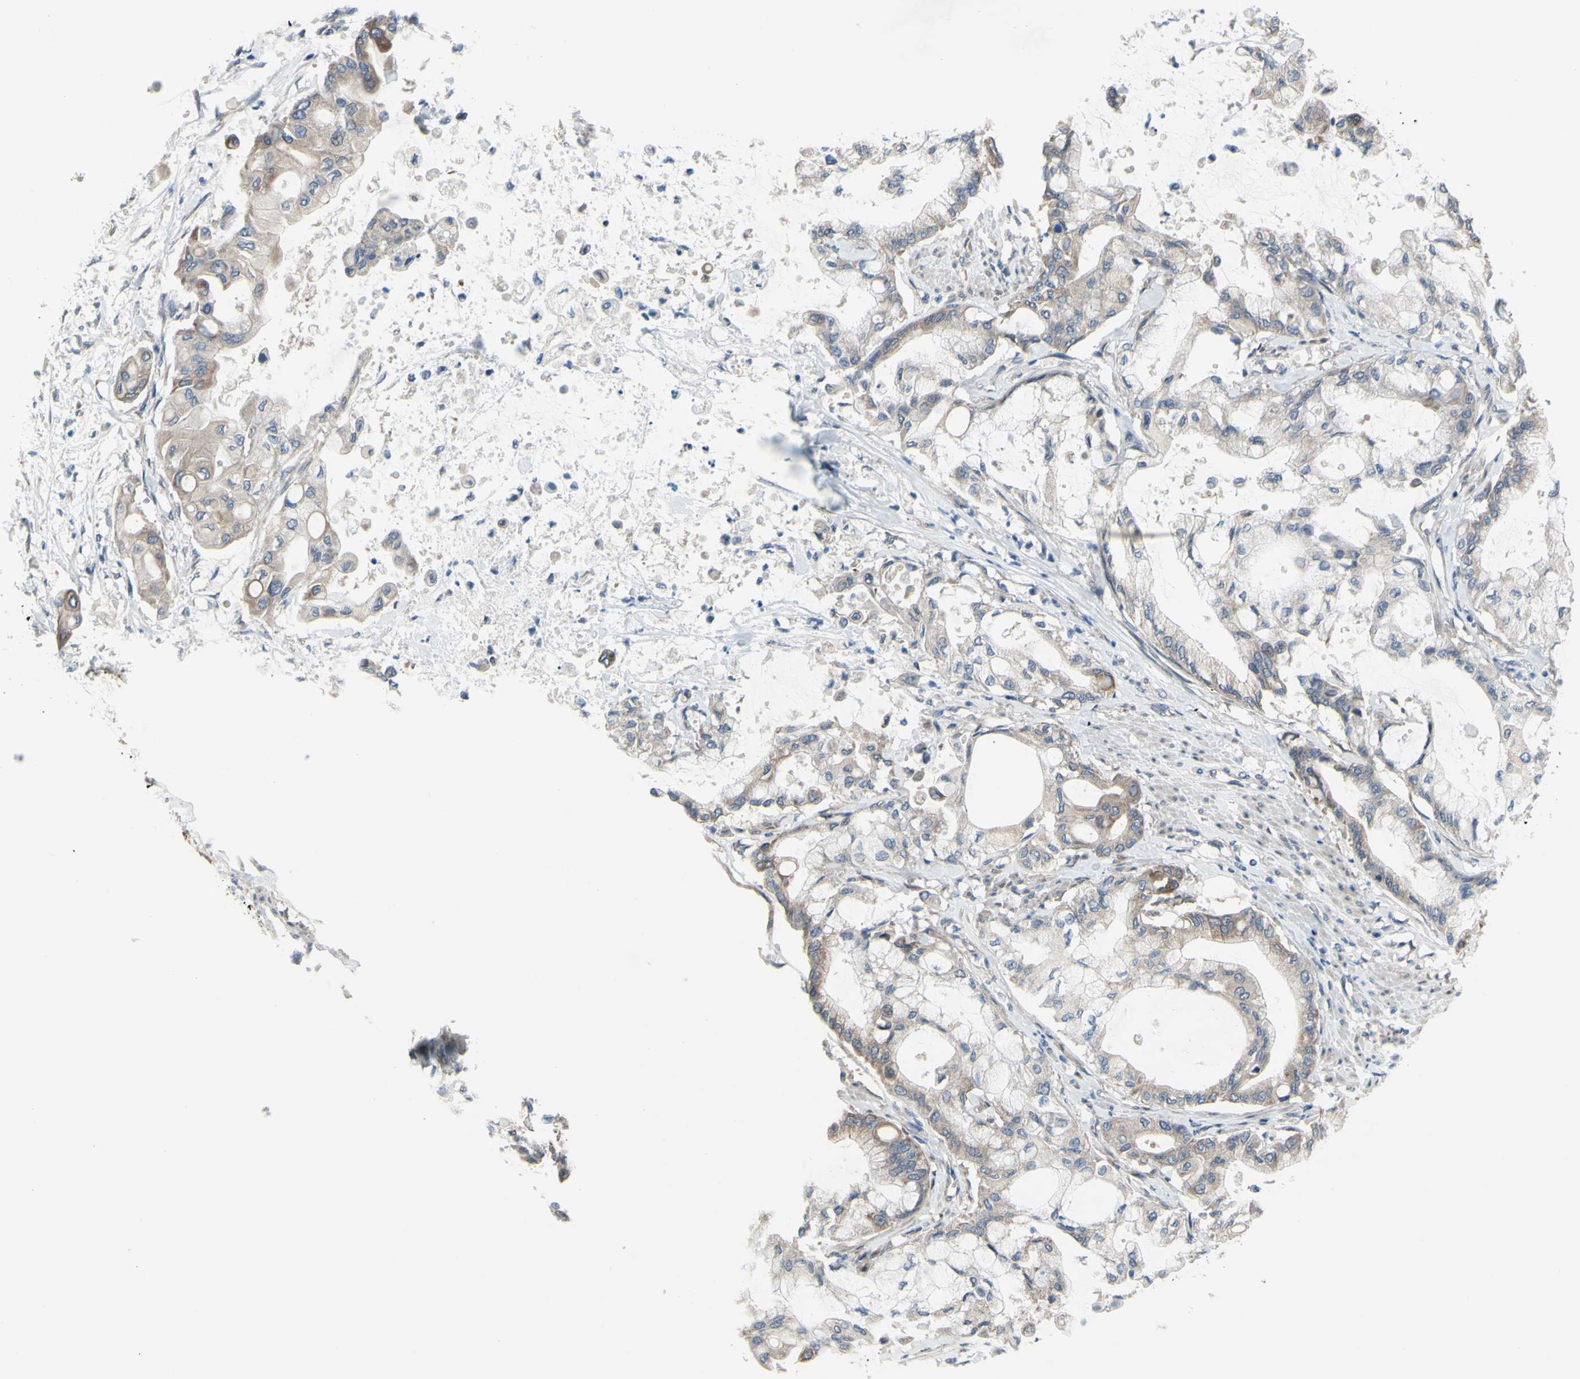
{"staining": {"intensity": "weak", "quantity": "25%-75%", "location": "cytoplasmic/membranous"}, "tissue": "pancreatic cancer", "cell_type": "Tumor cells", "image_type": "cancer", "snomed": [{"axis": "morphology", "description": "Adenocarcinoma, NOS"}, {"axis": "morphology", "description": "Adenocarcinoma, metastatic, NOS"}, {"axis": "topography", "description": "Lymph node"}, {"axis": "topography", "description": "Pancreas"}, {"axis": "topography", "description": "Duodenum"}], "caption": "Immunohistochemical staining of pancreatic cancer (adenocarcinoma) displays weak cytoplasmic/membranous protein expression in approximately 25%-75% of tumor cells.", "gene": "GRAMD2B", "patient": {"sex": "female", "age": 64}}